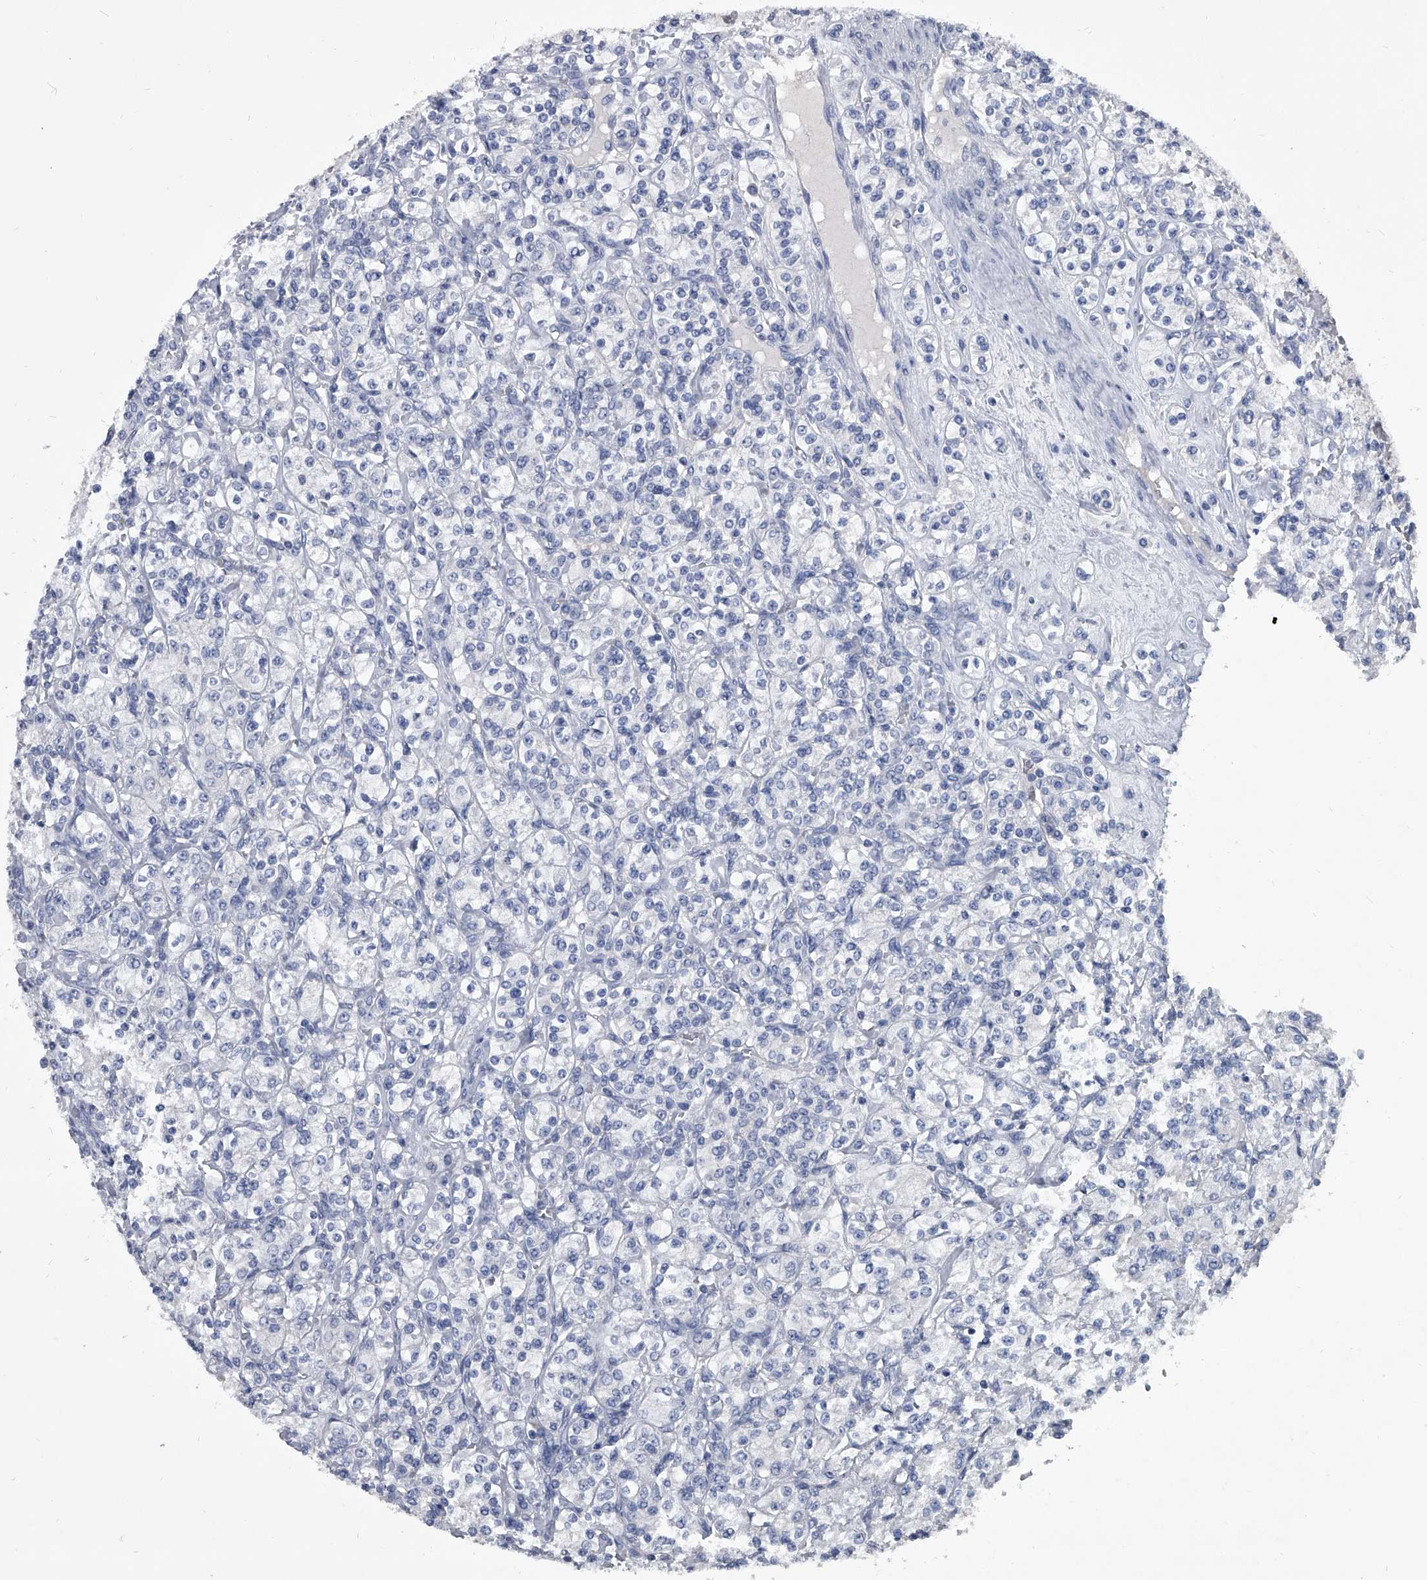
{"staining": {"intensity": "negative", "quantity": "none", "location": "none"}, "tissue": "renal cancer", "cell_type": "Tumor cells", "image_type": "cancer", "snomed": [{"axis": "morphology", "description": "Adenocarcinoma, NOS"}, {"axis": "topography", "description": "Kidney"}], "caption": "An immunohistochemistry micrograph of renal adenocarcinoma is shown. There is no staining in tumor cells of renal adenocarcinoma.", "gene": "BCAS1", "patient": {"sex": "male", "age": 77}}